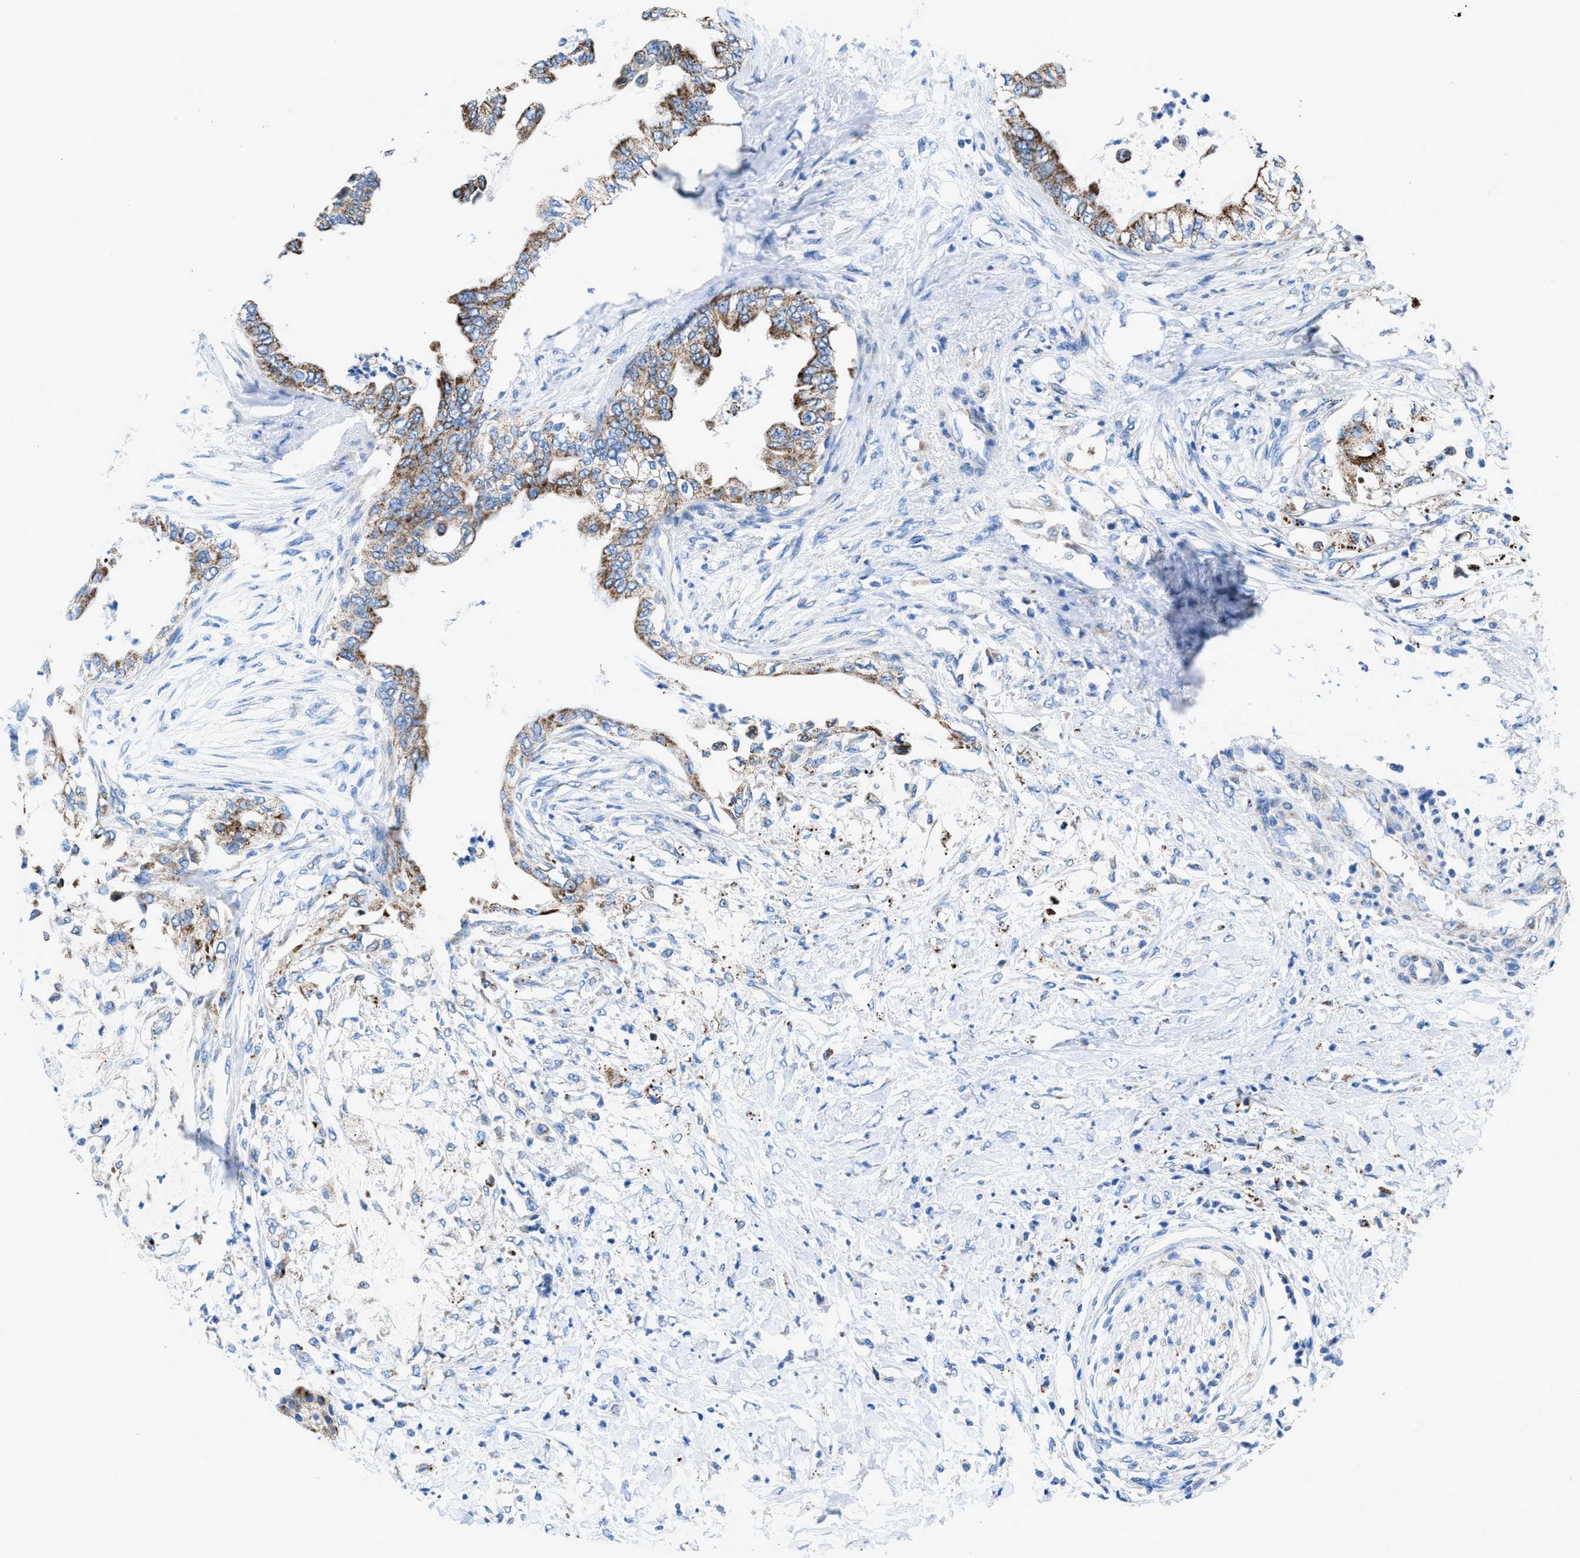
{"staining": {"intensity": "moderate", "quantity": "25%-75%", "location": "cytoplasmic/membranous"}, "tissue": "pancreatic cancer", "cell_type": "Tumor cells", "image_type": "cancer", "snomed": [{"axis": "morphology", "description": "Normal tissue, NOS"}, {"axis": "morphology", "description": "Adenocarcinoma, NOS"}, {"axis": "topography", "description": "Pancreas"}, {"axis": "topography", "description": "Duodenum"}], "caption": "A micrograph of adenocarcinoma (pancreatic) stained for a protein exhibits moderate cytoplasmic/membranous brown staining in tumor cells.", "gene": "ZDHHC3", "patient": {"sex": "female", "age": 60}}